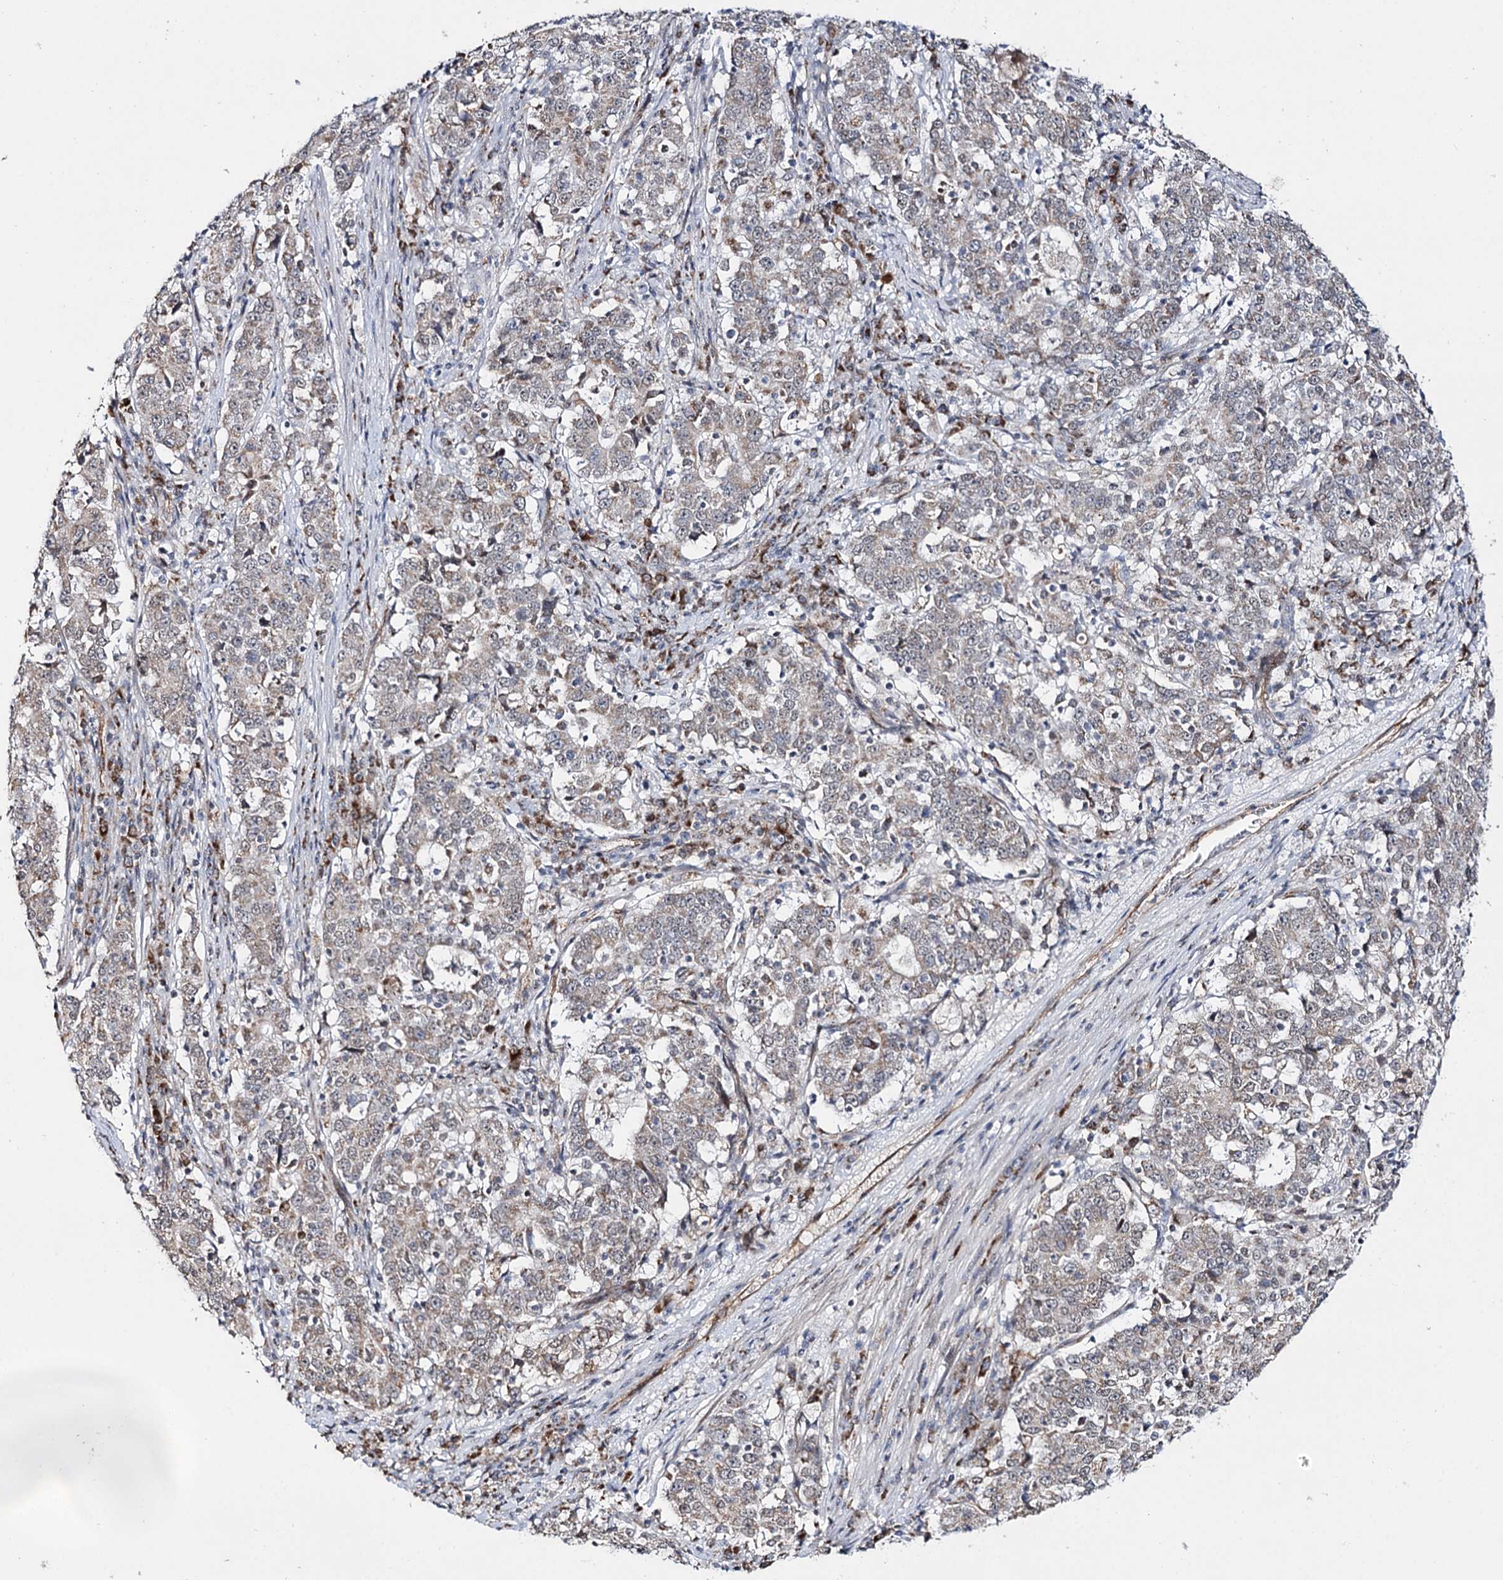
{"staining": {"intensity": "weak", "quantity": "<25%", "location": "cytoplasmic/membranous"}, "tissue": "stomach cancer", "cell_type": "Tumor cells", "image_type": "cancer", "snomed": [{"axis": "morphology", "description": "Adenocarcinoma, NOS"}, {"axis": "topography", "description": "Stomach"}], "caption": "IHC of human stomach cancer (adenocarcinoma) displays no positivity in tumor cells. (DAB (3,3'-diaminobenzidine) immunohistochemistry, high magnification).", "gene": "CBR4", "patient": {"sex": "male", "age": 59}}